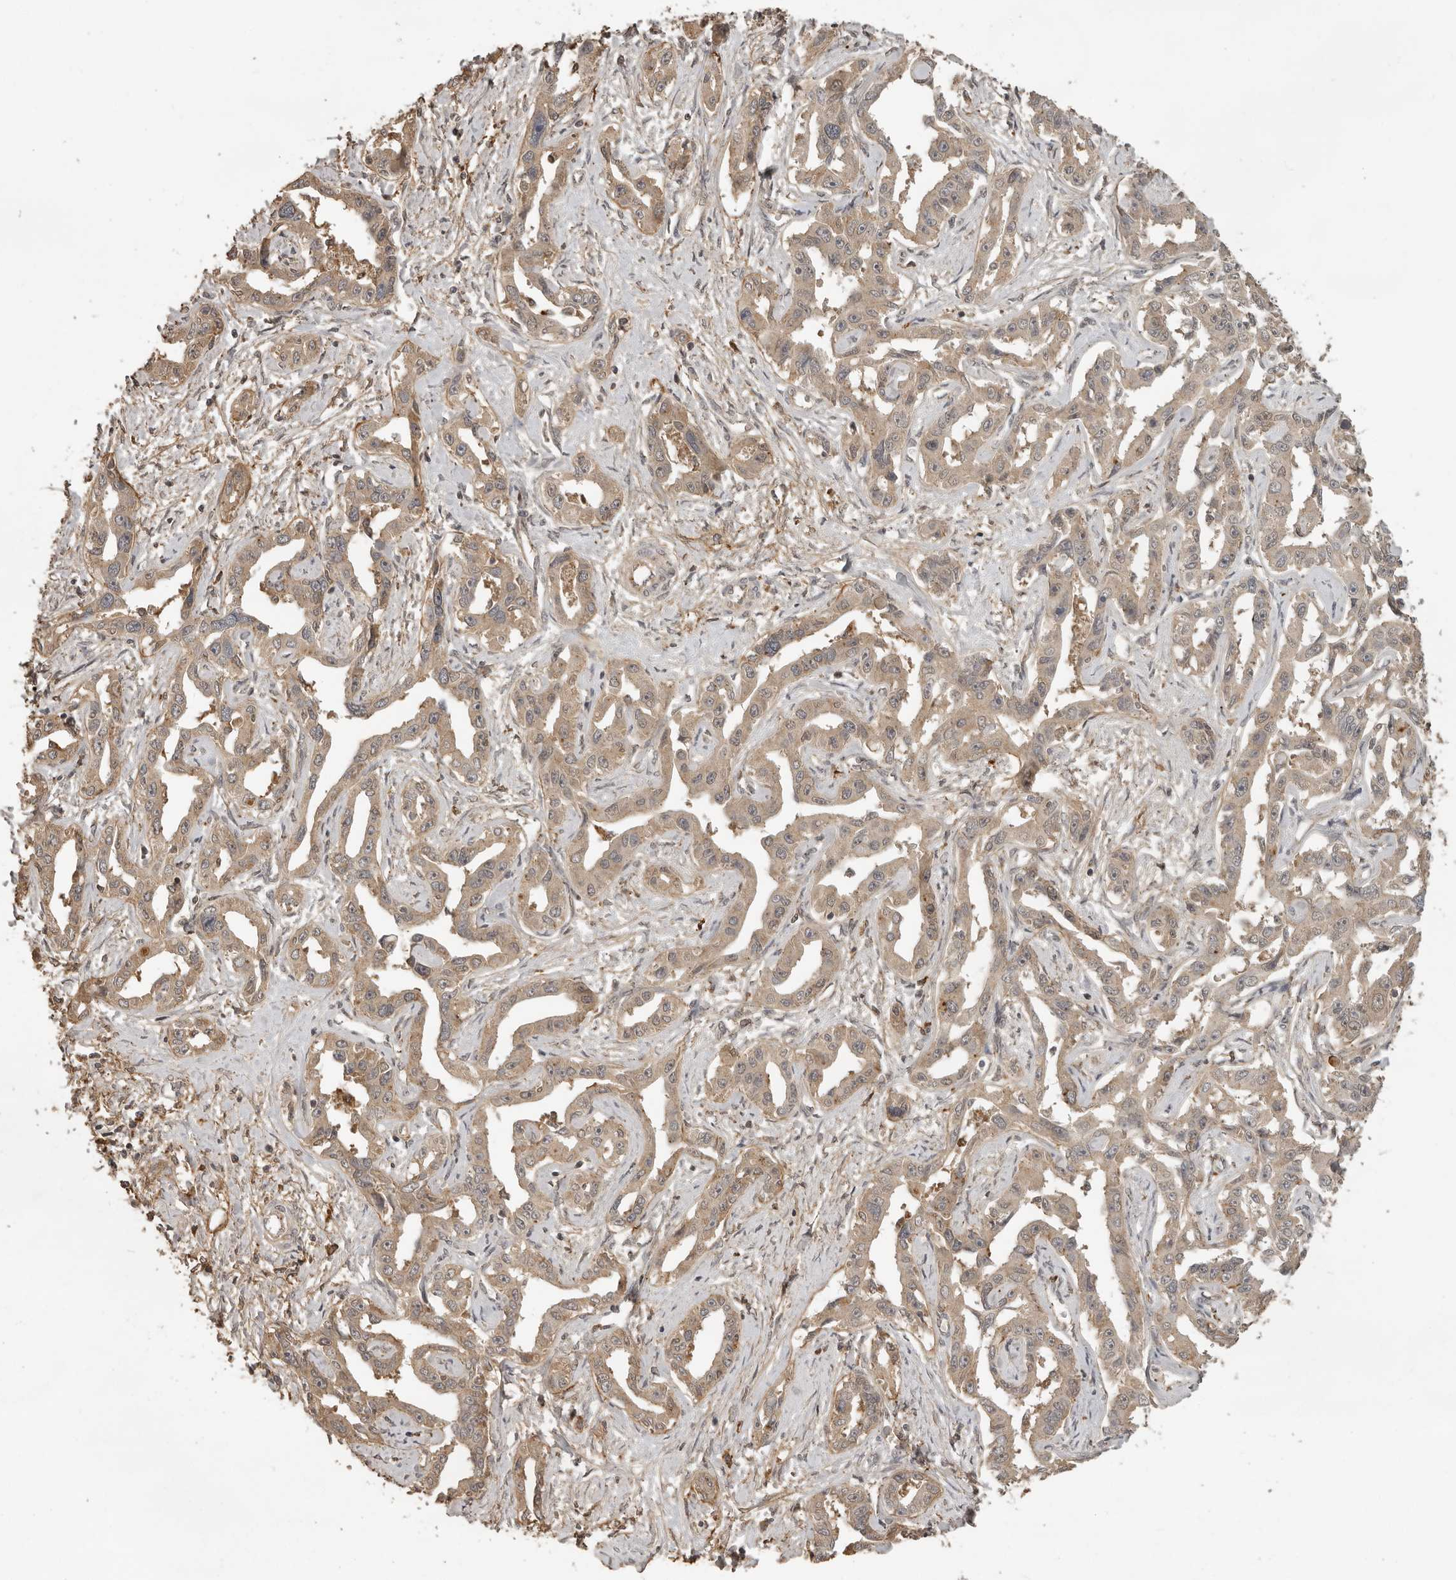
{"staining": {"intensity": "moderate", "quantity": ">75%", "location": "cytoplasmic/membranous"}, "tissue": "liver cancer", "cell_type": "Tumor cells", "image_type": "cancer", "snomed": [{"axis": "morphology", "description": "Cholangiocarcinoma"}, {"axis": "topography", "description": "Liver"}], "caption": "Liver cancer was stained to show a protein in brown. There is medium levels of moderate cytoplasmic/membranous expression in approximately >75% of tumor cells.", "gene": "CTF1", "patient": {"sex": "male", "age": 59}}